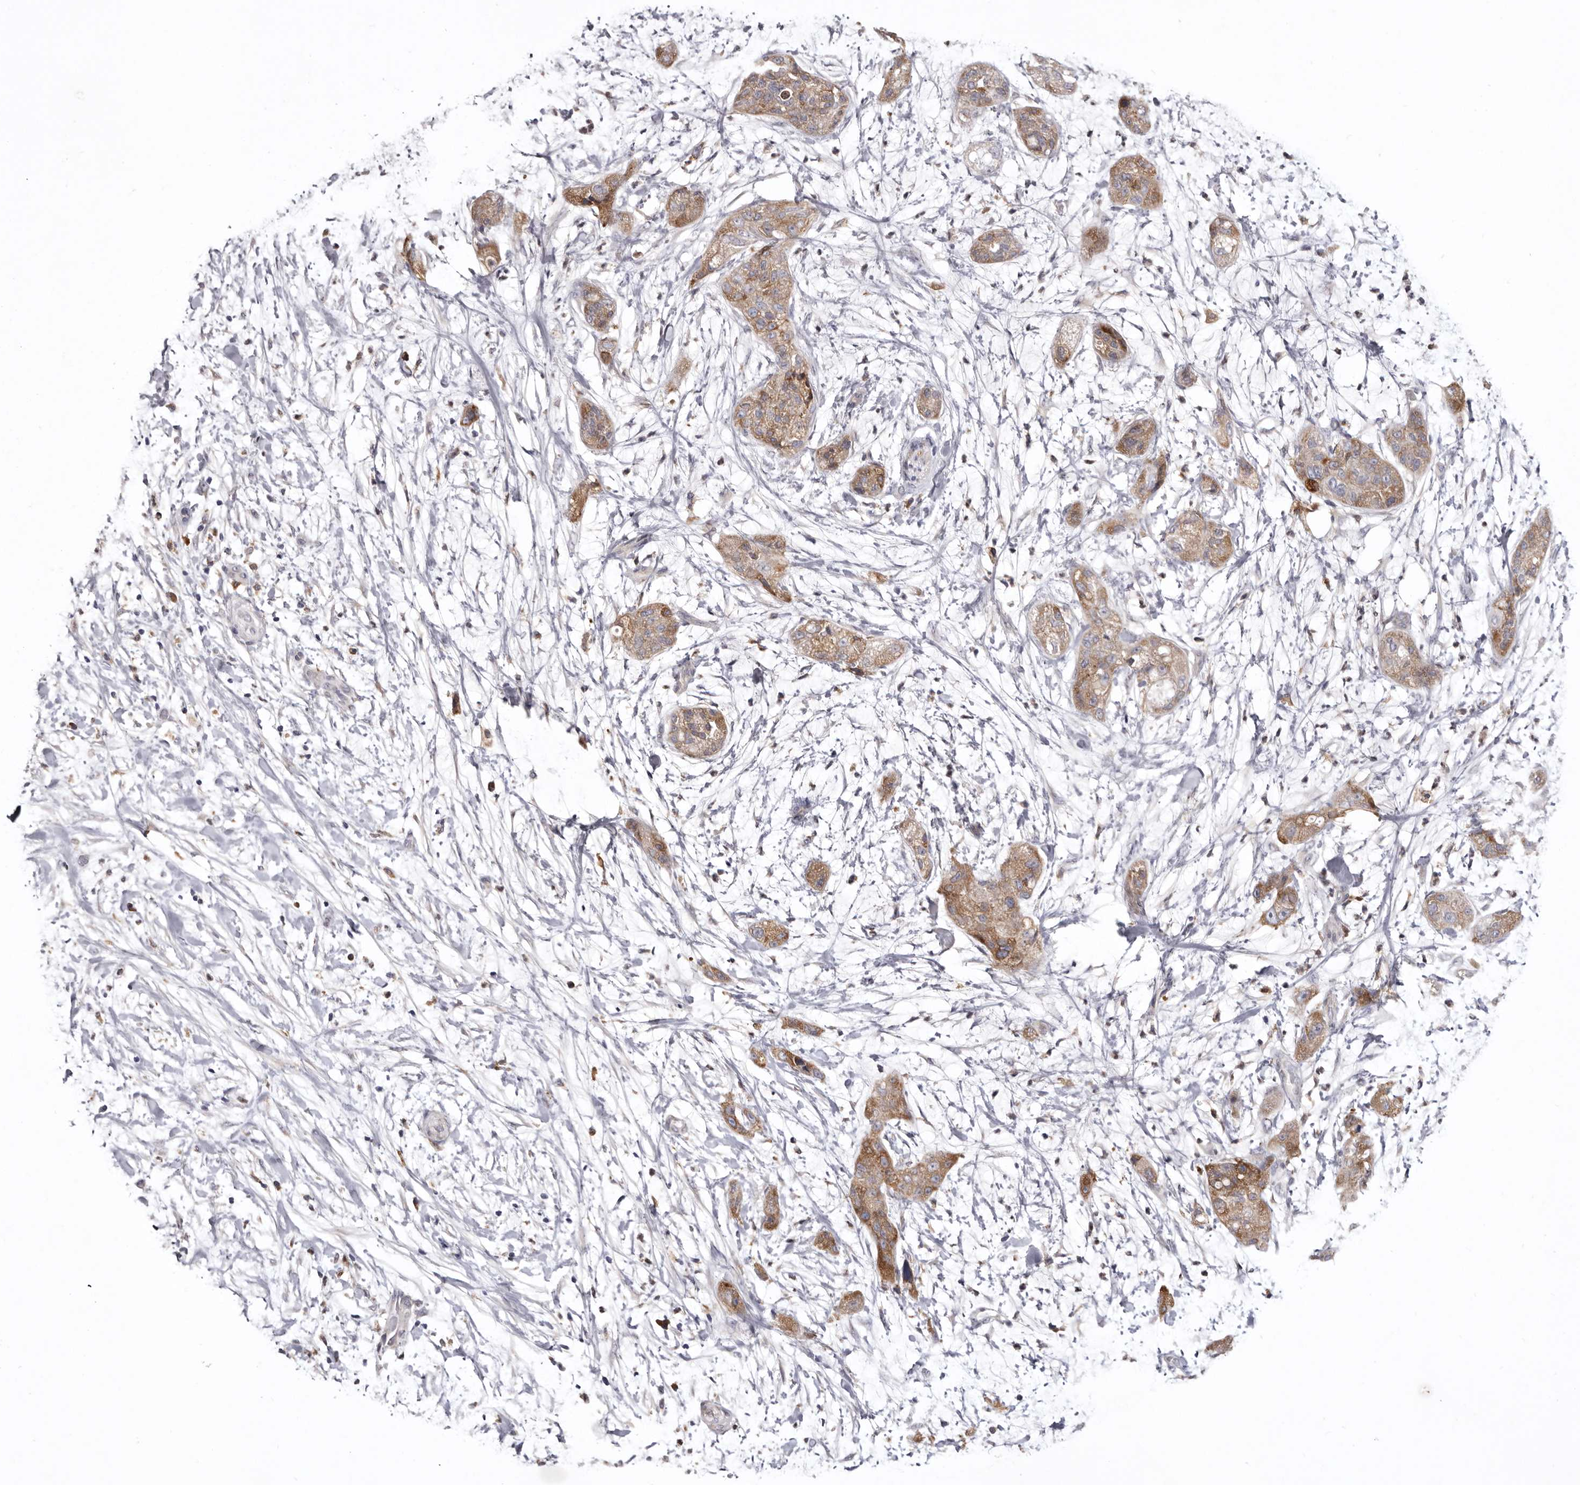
{"staining": {"intensity": "moderate", "quantity": ">75%", "location": "cytoplasmic/membranous"}, "tissue": "pancreatic cancer", "cell_type": "Tumor cells", "image_type": "cancer", "snomed": [{"axis": "morphology", "description": "Adenocarcinoma, NOS"}, {"axis": "topography", "description": "Pancreas"}], "caption": "A brown stain labels moderate cytoplasmic/membranous positivity of a protein in human pancreatic cancer tumor cells.", "gene": "INKA2", "patient": {"sex": "female", "age": 78}}